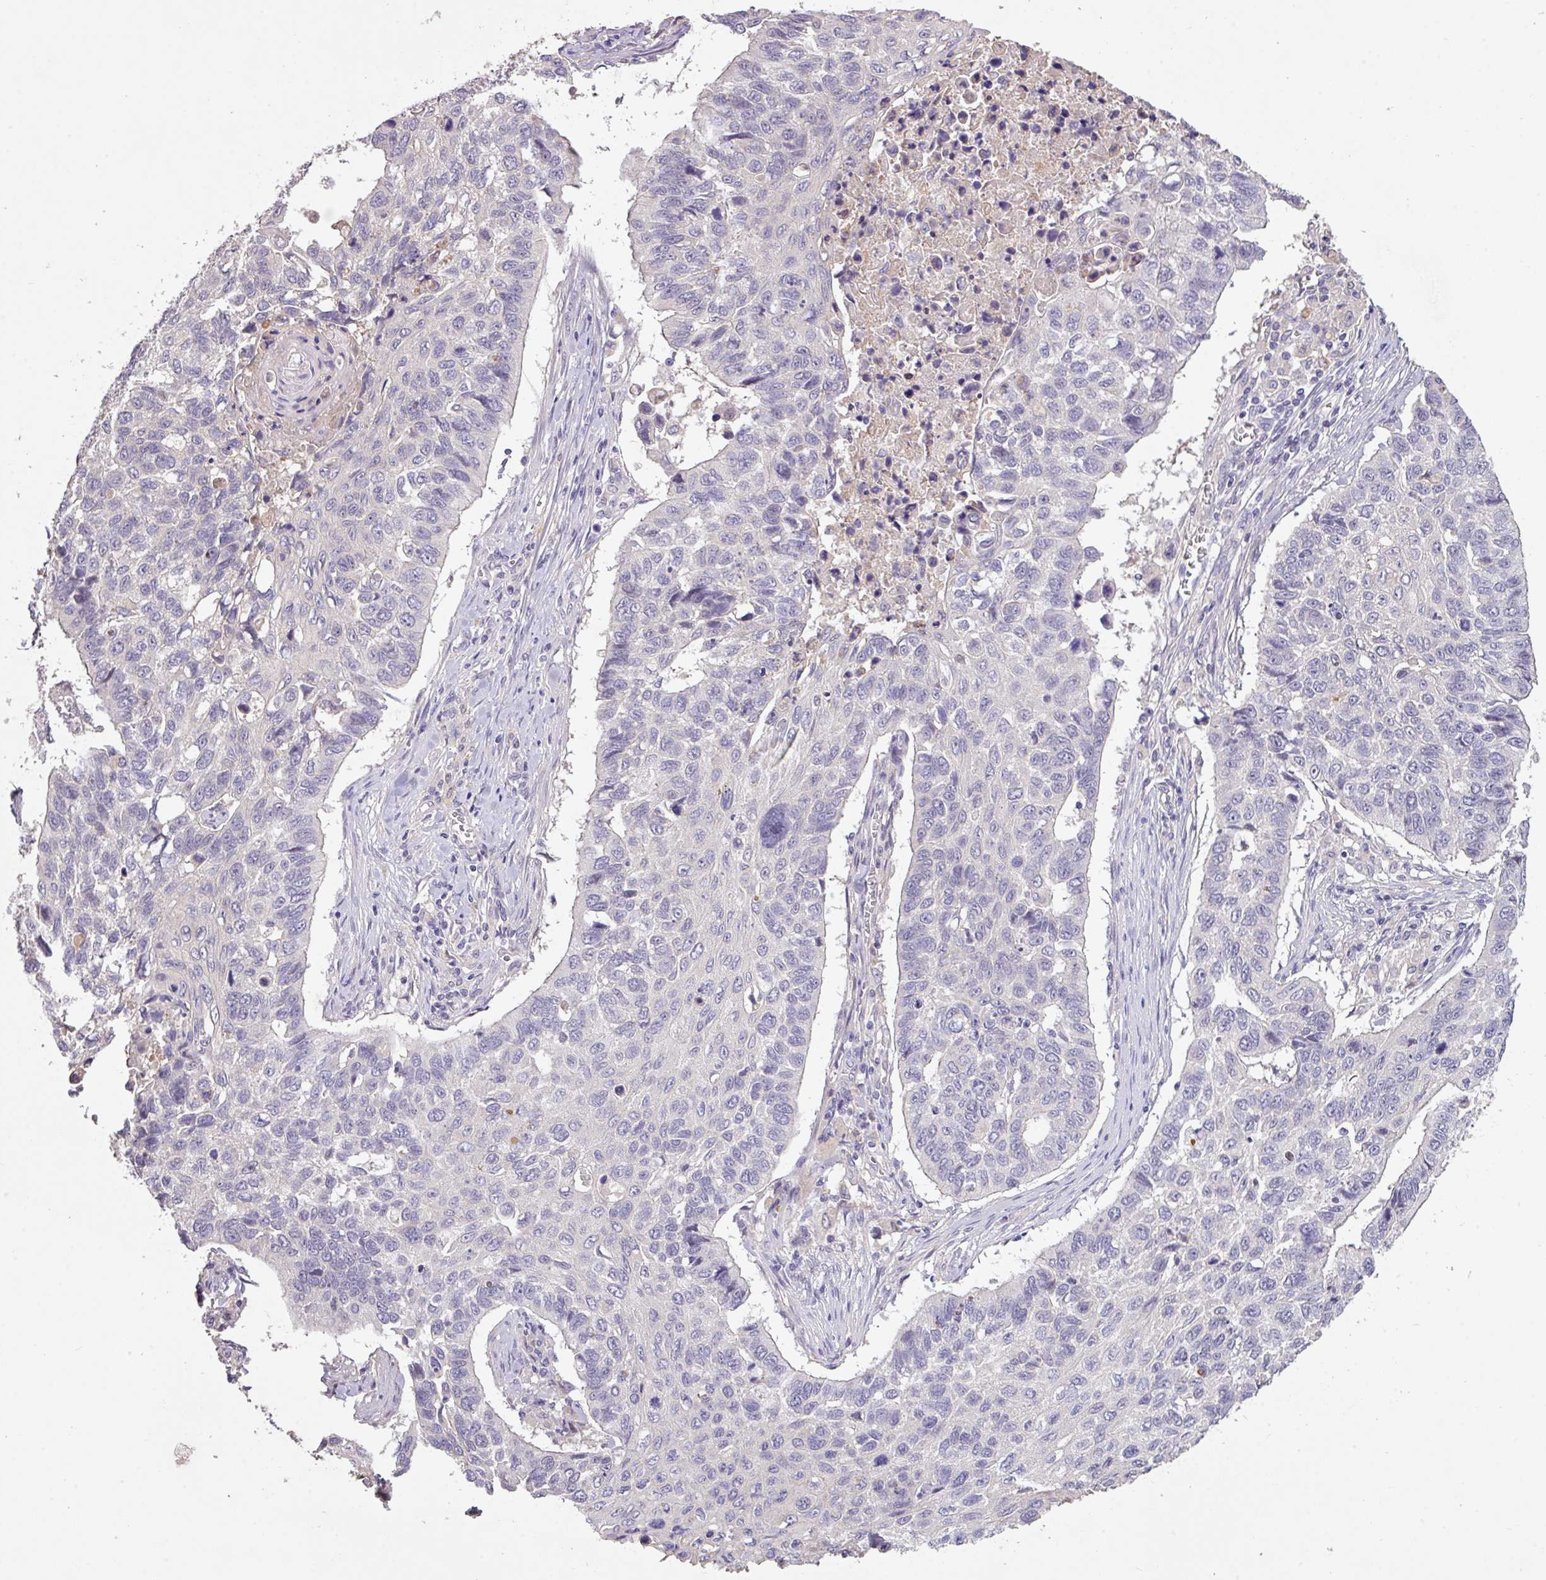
{"staining": {"intensity": "negative", "quantity": "none", "location": "none"}, "tissue": "lung cancer", "cell_type": "Tumor cells", "image_type": "cancer", "snomed": [{"axis": "morphology", "description": "Squamous cell carcinoma, NOS"}, {"axis": "topography", "description": "Lung"}], "caption": "Tumor cells show no significant staining in squamous cell carcinoma (lung).", "gene": "PRADC1", "patient": {"sex": "male", "age": 62}}